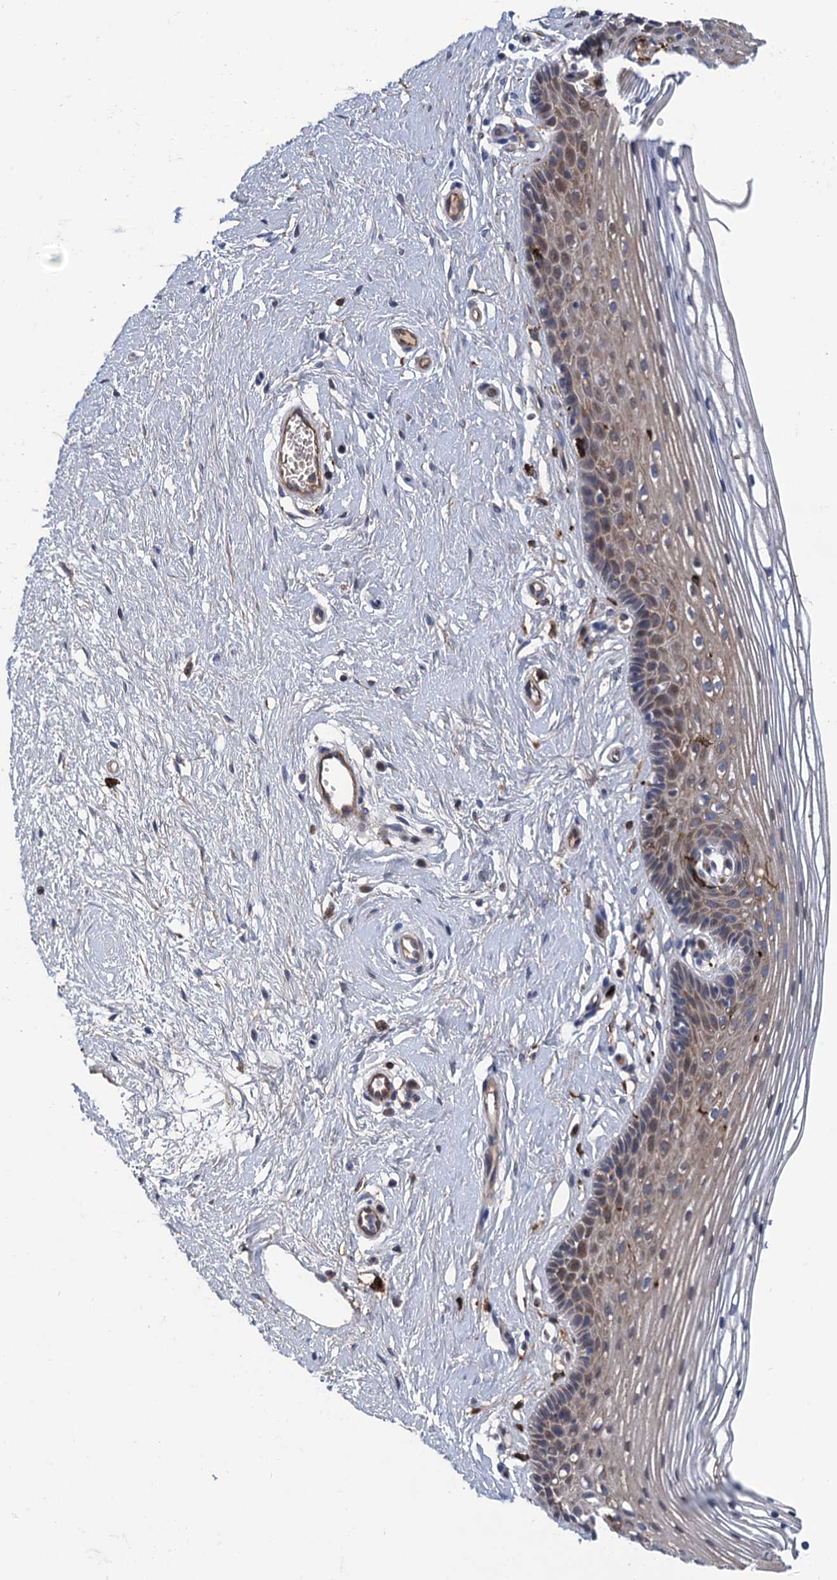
{"staining": {"intensity": "weak", "quantity": "25%-75%", "location": "cytoplasmic/membranous"}, "tissue": "vagina", "cell_type": "Squamous epithelial cells", "image_type": "normal", "snomed": [{"axis": "morphology", "description": "Normal tissue, NOS"}, {"axis": "topography", "description": "Vagina"}], "caption": "A low amount of weak cytoplasmic/membranous positivity is present in approximately 25%-75% of squamous epithelial cells in unremarkable vagina. Immunohistochemistry (ihc) stains the protein of interest in brown and the nuclei are stained blue.", "gene": "DNHD1", "patient": {"sex": "female", "age": 46}}